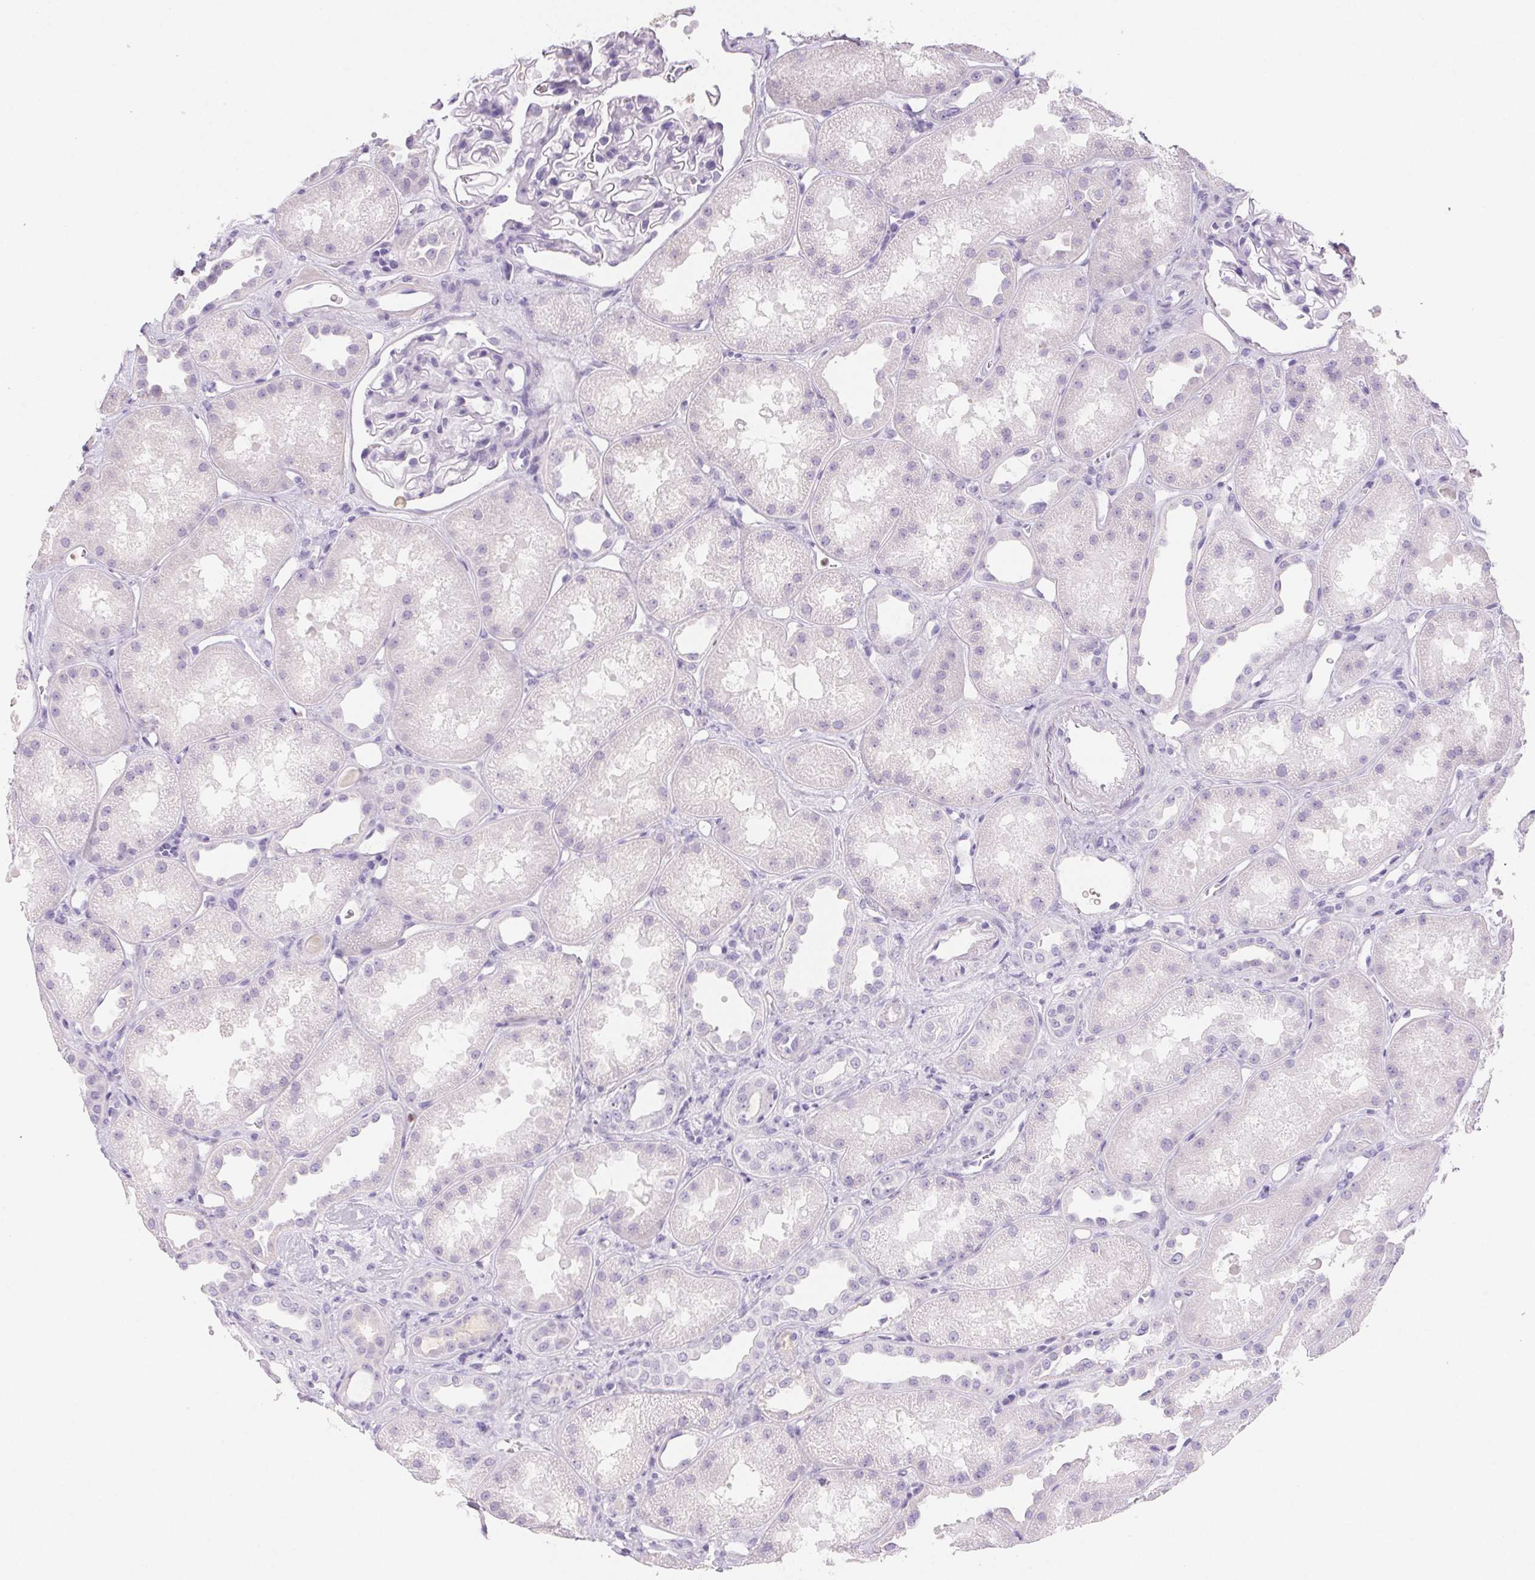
{"staining": {"intensity": "negative", "quantity": "none", "location": "none"}, "tissue": "kidney", "cell_type": "Cells in glomeruli", "image_type": "normal", "snomed": [{"axis": "morphology", "description": "Normal tissue, NOS"}, {"axis": "topography", "description": "Kidney"}], "caption": "A high-resolution micrograph shows IHC staining of benign kidney, which demonstrates no significant staining in cells in glomeruli.", "gene": "PADI4", "patient": {"sex": "male", "age": 61}}